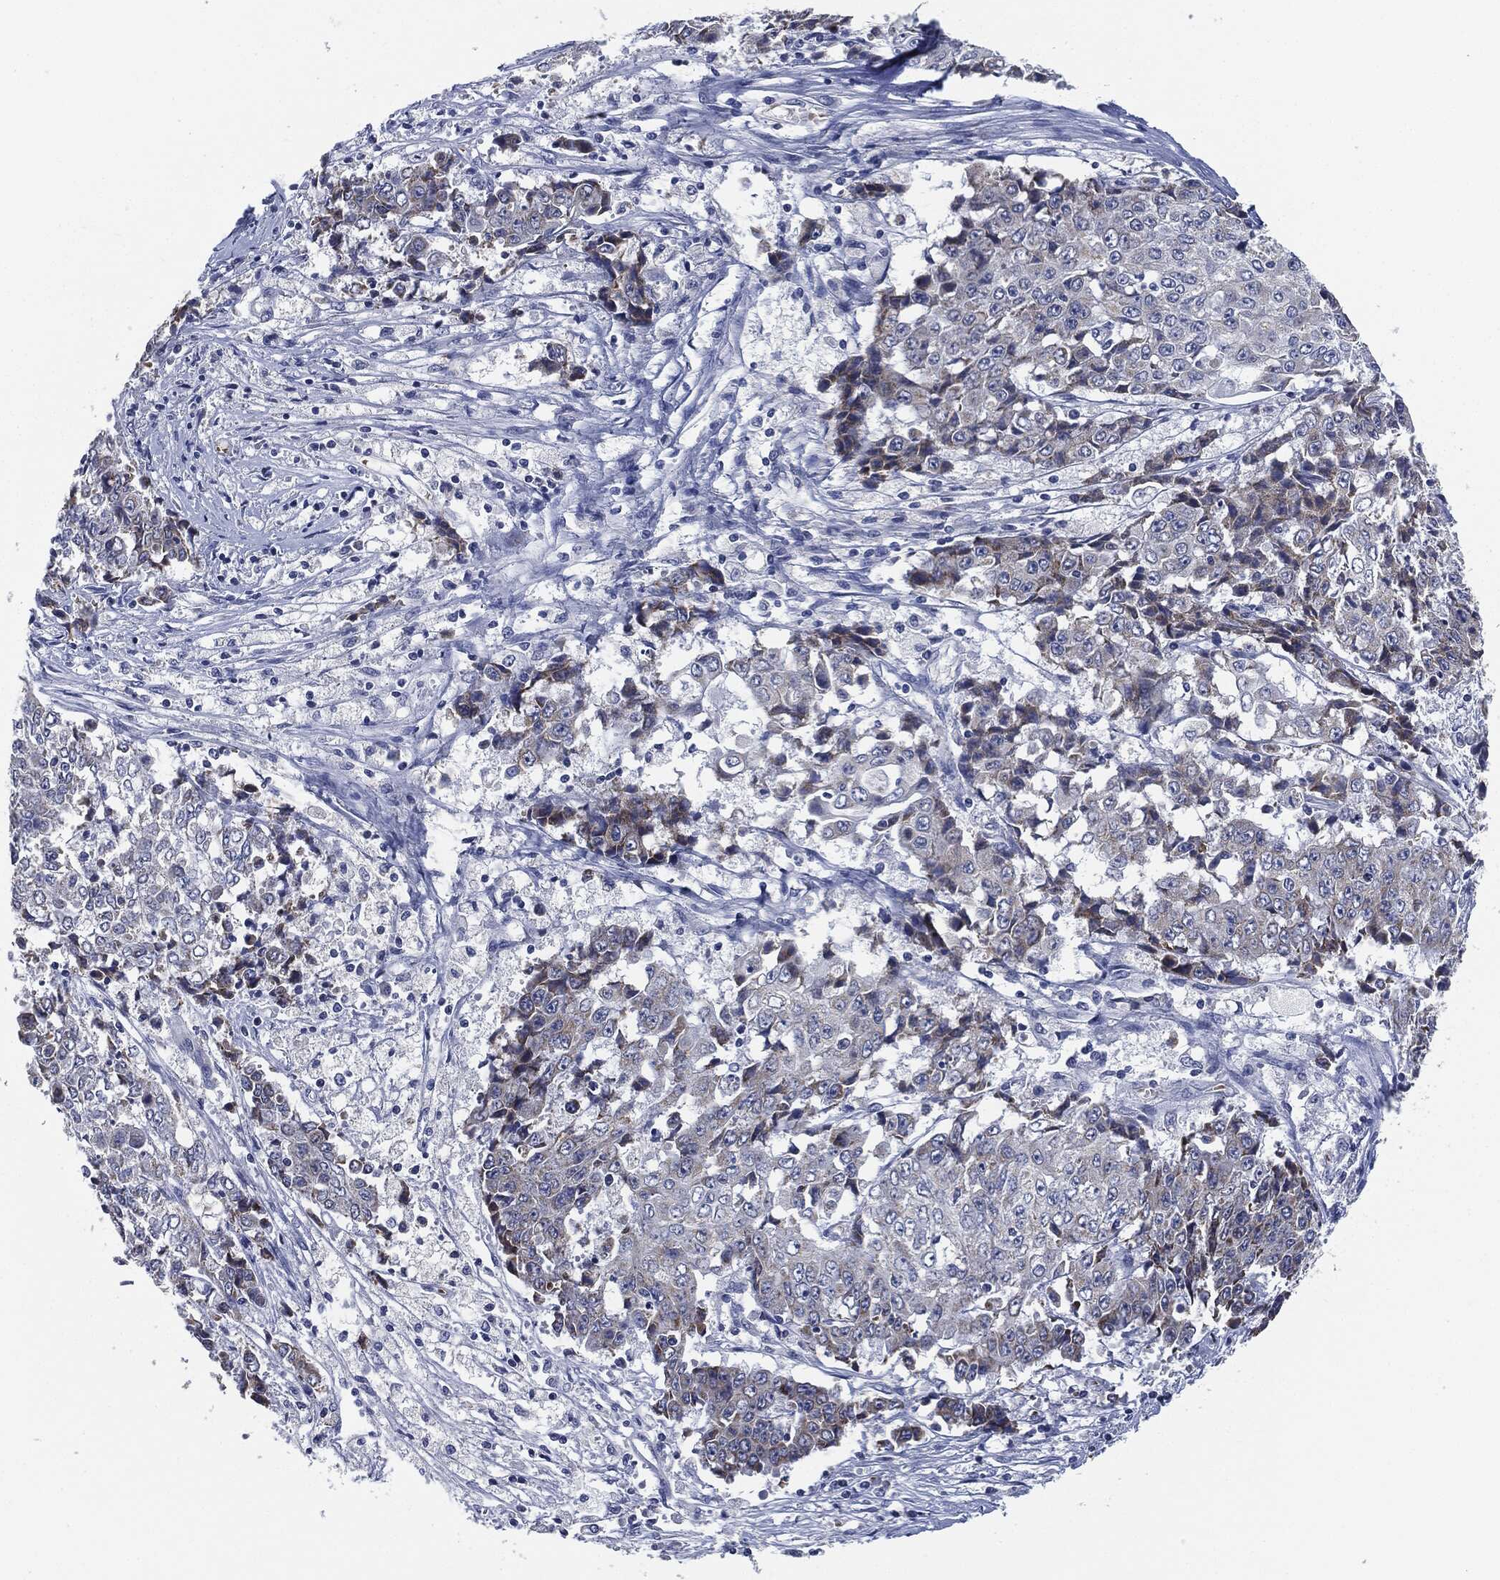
{"staining": {"intensity": "negative", "quantity": "none", "location": "none"}, "tissue": "ovarian cancer", "cell_type": "Tumor cells", "image_type": "cancer", "snomed": [{"axis": "morphology", "description": "Carcinoma, endometroid"}, {"axis": "topography", "description": "Ovary"}], "caption": "There is no significant expression in tumor cells of ovarian cancer.", "gene": "SIGLEC9", "patient": {"sex": "female", "age": 42}}